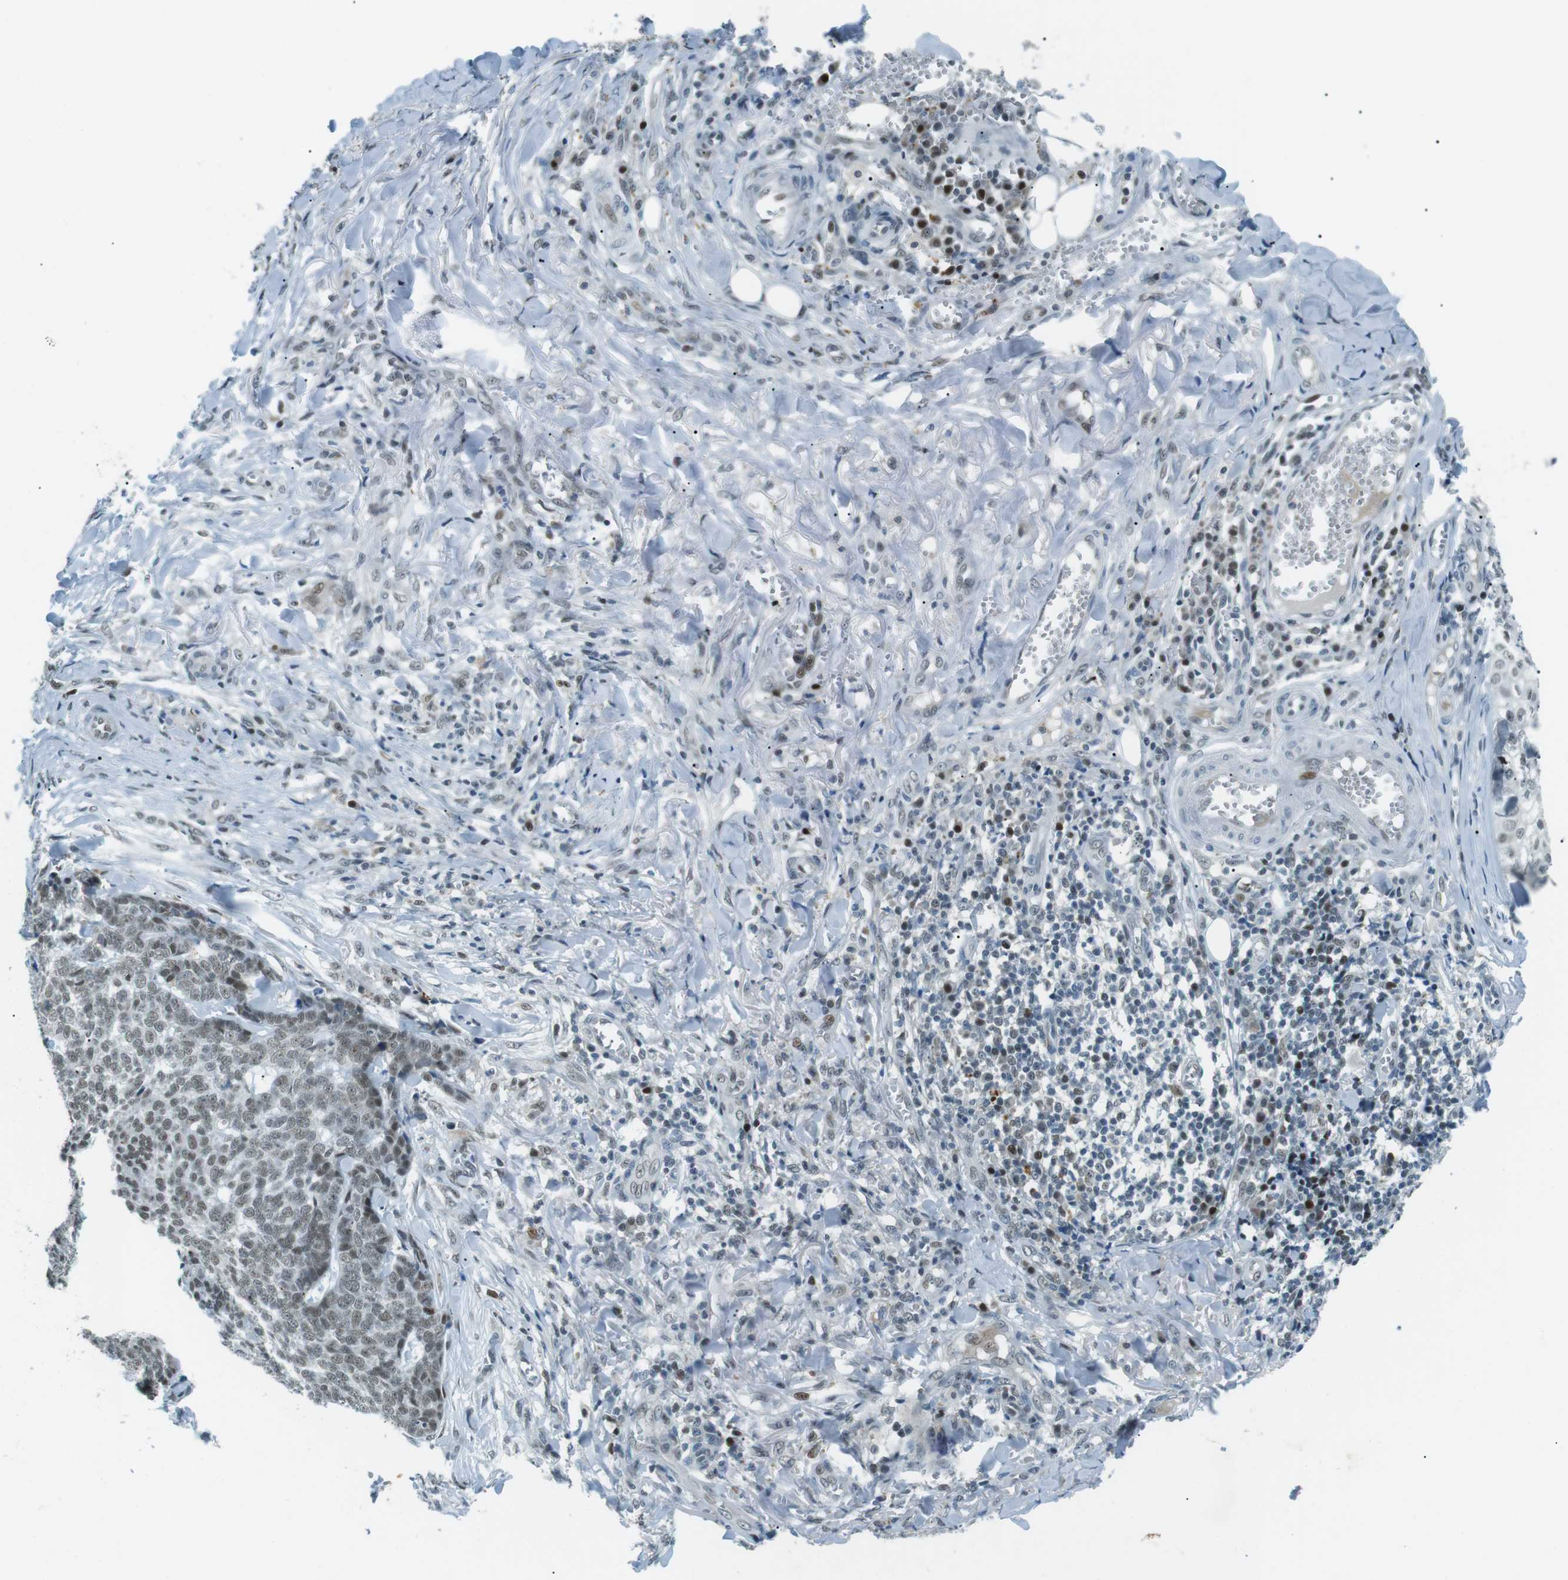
{"staining": {"intensity": "weak", "quantity": ">75%", "location": "nuclear"}, "tissue": "skin cancer", "cell_type": "Tumor cells", "image_type": "cancer", "snomed": [{"axis": "morphology", "description": "Basal cell carcinoma"}, {"axis": "topography", "description": "Skin"}], "caption": "Immunohistochemistry histopathology image of neoplastic tissue: skin basal cell carcinoma stained using immunohistochemistry (IHC) shows low levels of weak protein expression localized specifically in the nuclear of tumor cells, appearing as a nuclear brown color.", "gene": "PJA1", "patient": {"sex": "male", "age": 84}}